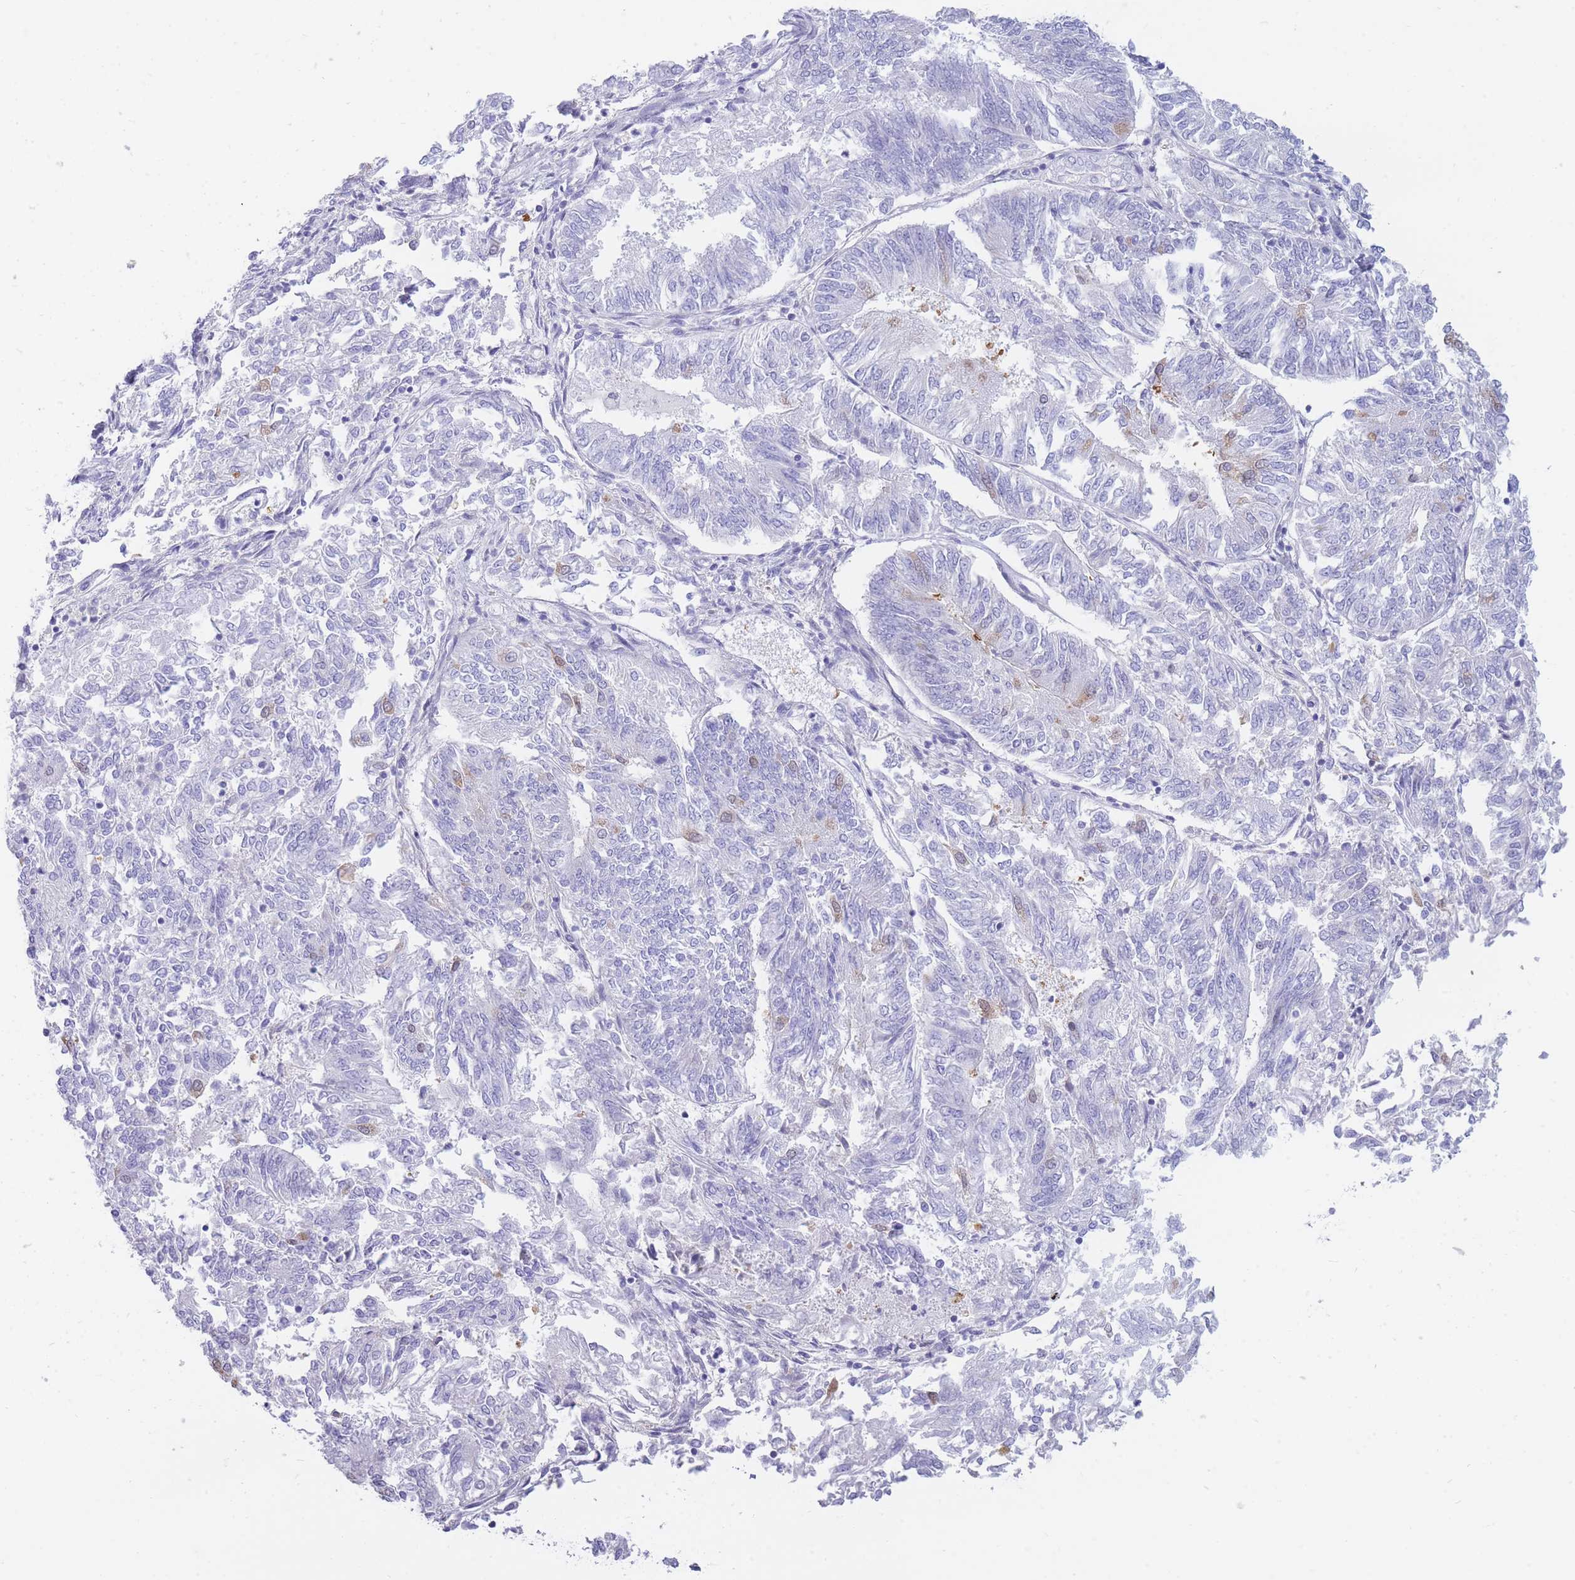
{"staining": {"intensity": "negative", "quantity": "none", "location": "none"}, "tissue": "endometrial cancer", "cell_type": "Tumor cells", "image_type": "cancer", "snomed": [{"axis": "morphology", "description": "Adenocarcinoma, NOS"}, {"axis": "topography", "description": "Endometrium"}], "caption": "Tumor cells show no significant staining in endometrial cancer.", "gene": "SUGT1", "patient": {"sex": "female", "age": 58}}